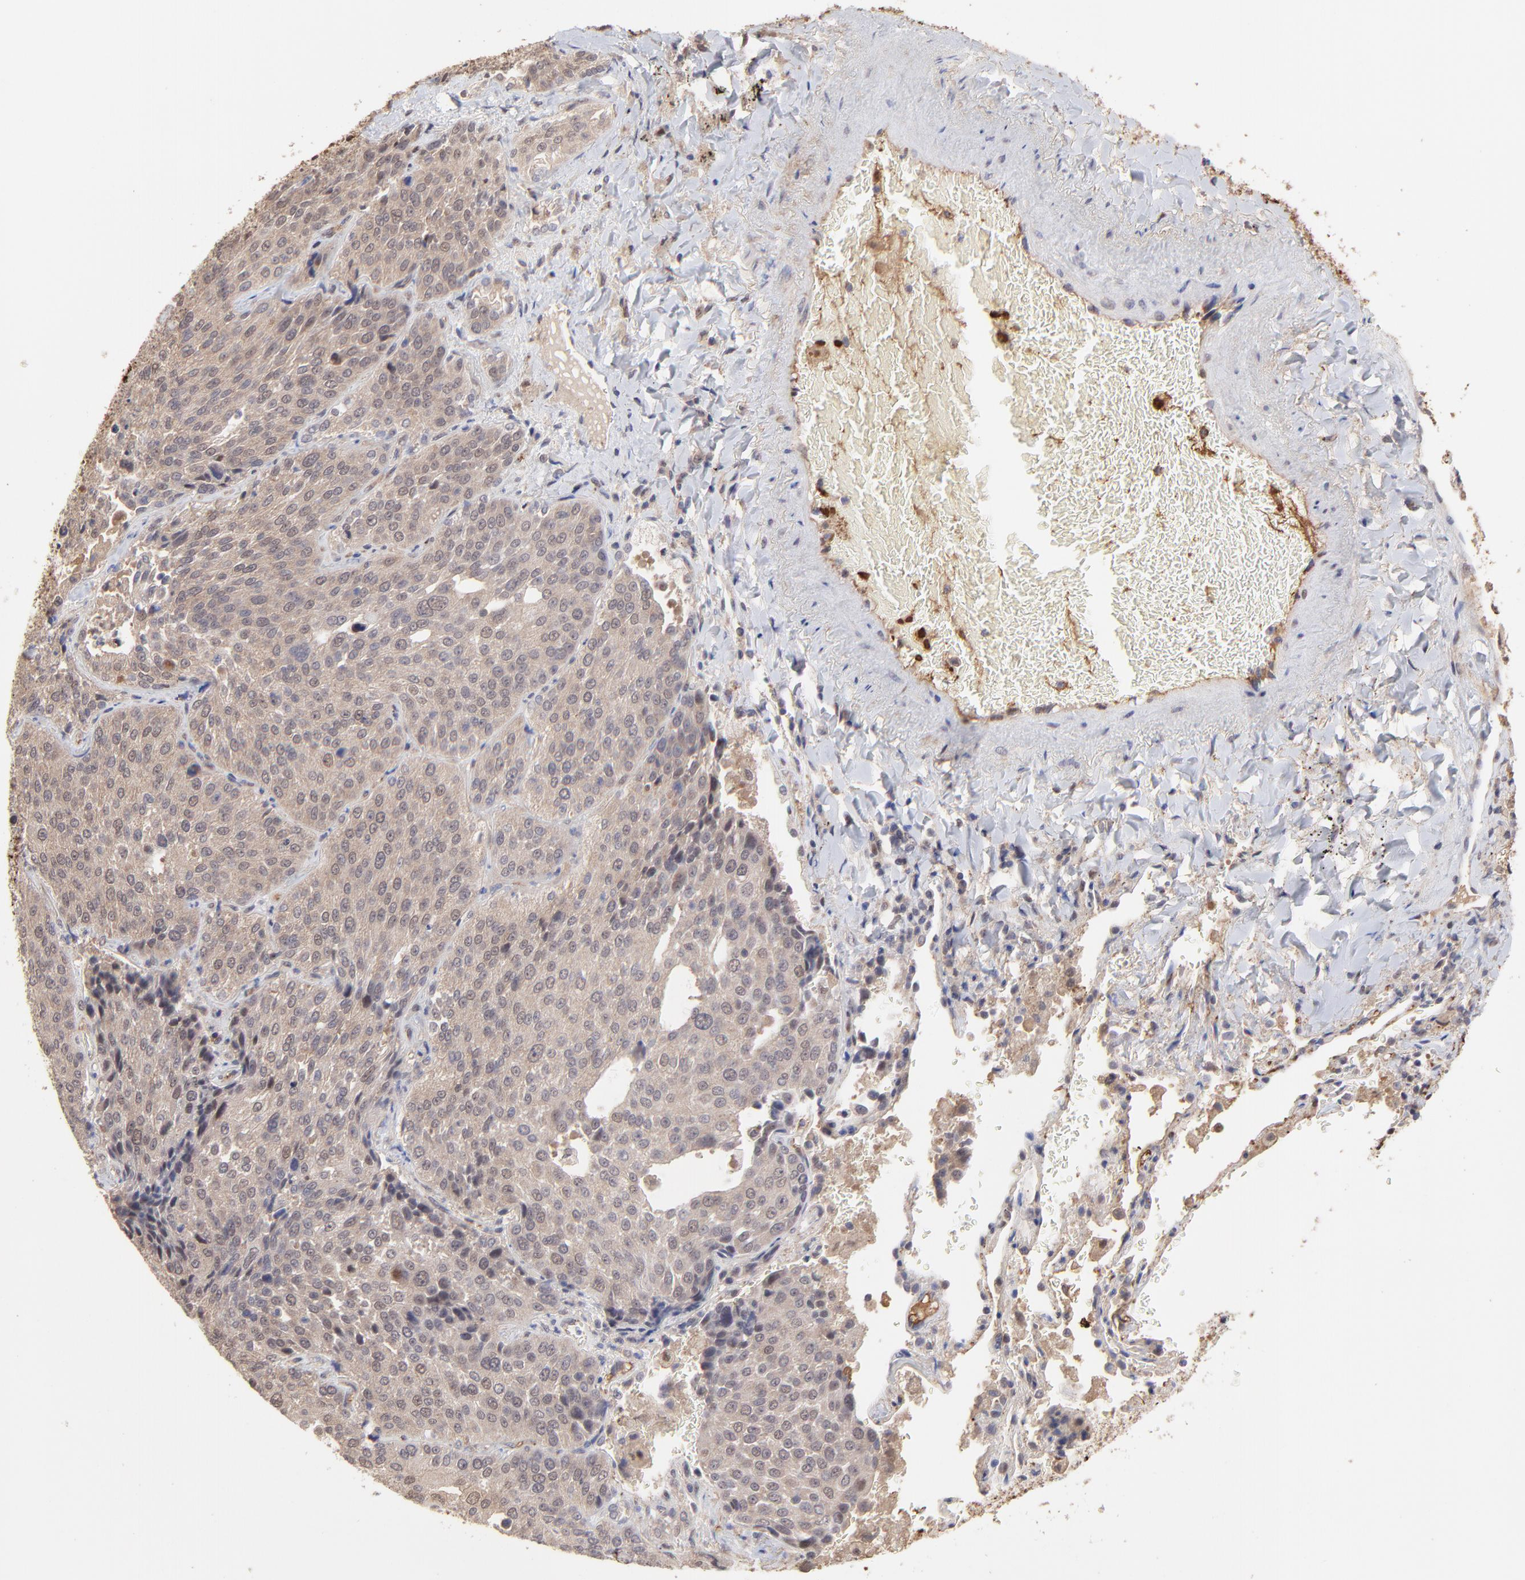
{"staining": {"intensity": "moderate", "quantity": "25%-75%", "location": "cytoplasmic/membranous"}, "tissue": "lung cancer", "cell_type": "Tumor cells", "image_type": "cancer", "snomed": [{"axis": "morphology", "description": "Squamous cell carcinoma, NOS"}, {"axis": "topography", "description": "Lung"}], "caption": "DAB immunohistochemical staining of human lung cancer (squamous cell carcinoma) displays moderate cytoplasmic/membranous protein positivity in about 25%-75% of tumor cells. The protein is shown in brown color, while the nuclei are stained blue.", "gene": "PSMD14", "patient": {"sex": "male", "age": 54}}